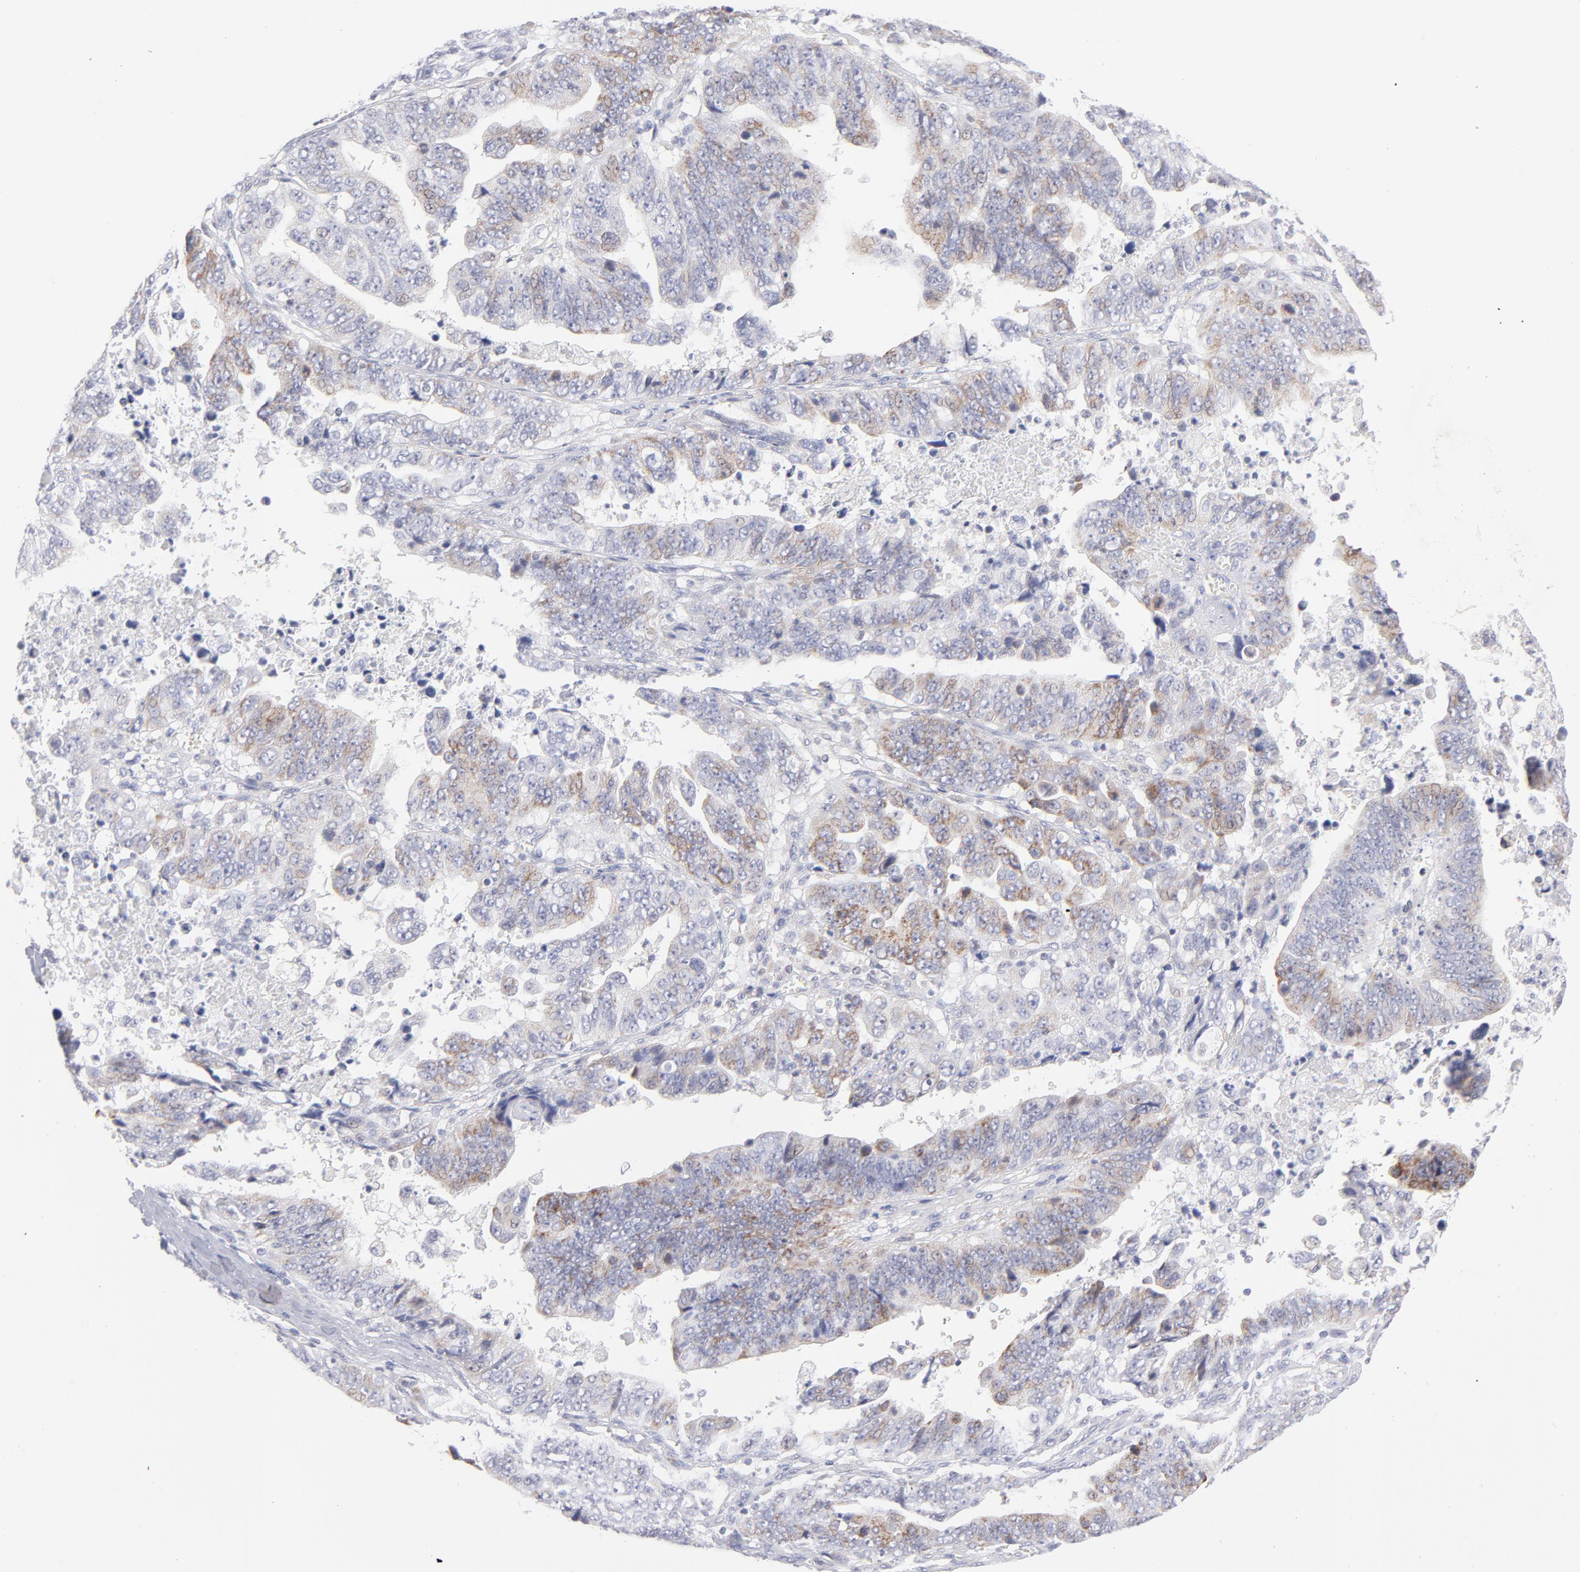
{"staining": {"intensity": "weak", "quantity": ">75%", "location": "cytoplasmic/membranous"}, "tissue": "stomach cancer", "cell_type": "Tumor cells", "image_type": "cancer", "snomed": [{"axis": "morphology", "description": "Adenocarcinoma, NOS"}, {"axis": "topography", "description": "Stomach, upper"}], "caption": "Human stomach cancer stained with a brown dye displays weak cytoplasmic/membranous positive expression in approximately >75% of tumor cells.", "gene": "MTHFD2", "patient": {"sex": "female", "age": 50}}